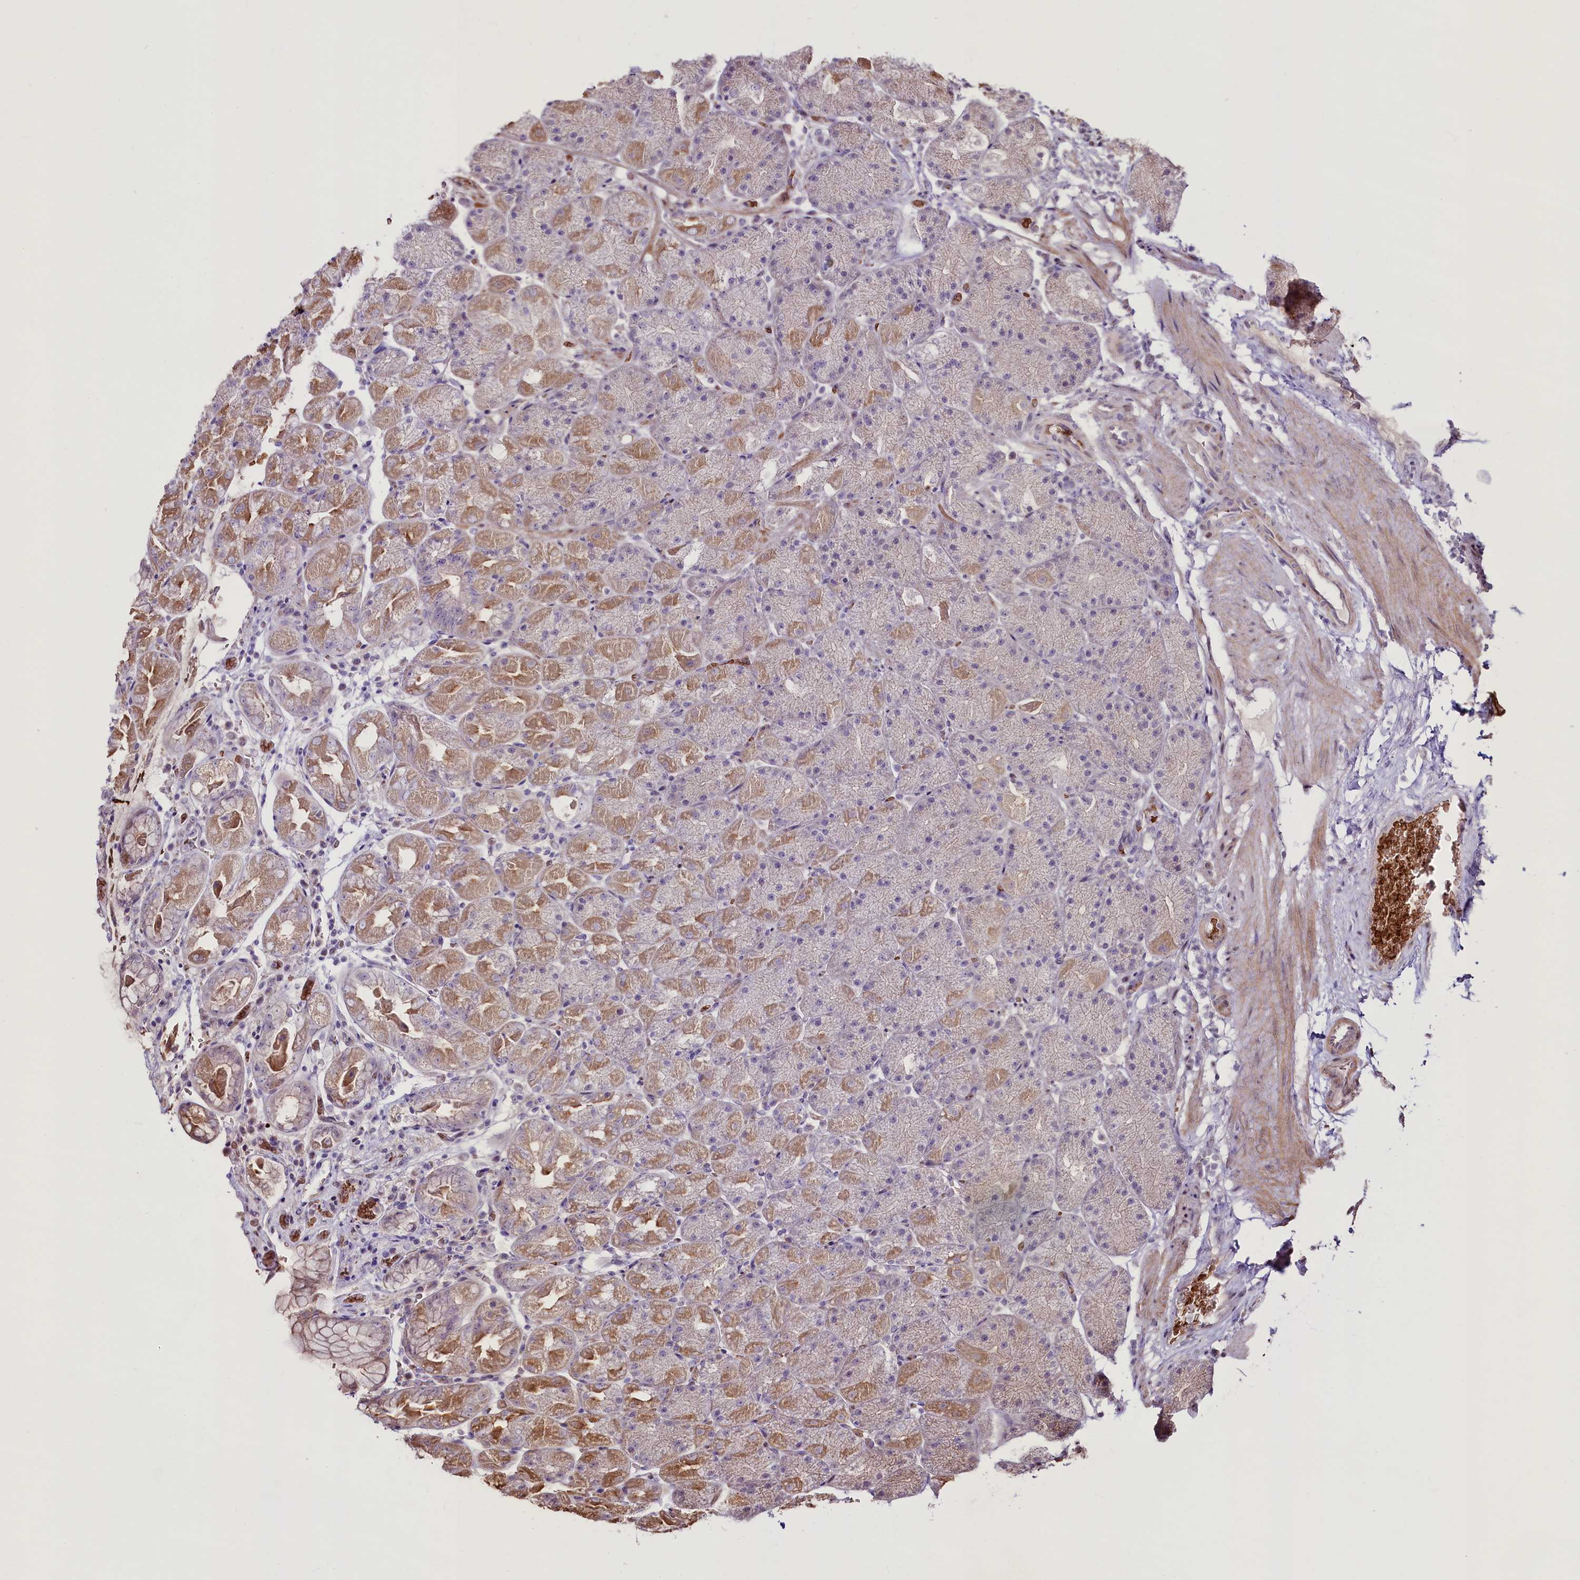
{"staining": {"intensity": "moderate", "quantity": "25%-75%", "location": "cytoplasmic/membranous"}, "tissue": "stomach", "cell_type": "Glandular cells", "image_type": "normal", "snomed": [{"axis": "morphology", "description": "Normal tissue, NOS"}, {"axis": "topography", "description": "Stomach, upper"}, {"axis": "topography", "description": "Stomach, lower"}], "caption": "Immunohistochemical staining of unremarkable stomach reveals 25%-75% levels of moderate cytoplasmic/membranous protein staining in about 25%-75% of glandular cells. (IHC, brightfield microscopy, high magnification).", "gene": "SUSD3", "patient": {"sex": "male", "age": 67}}